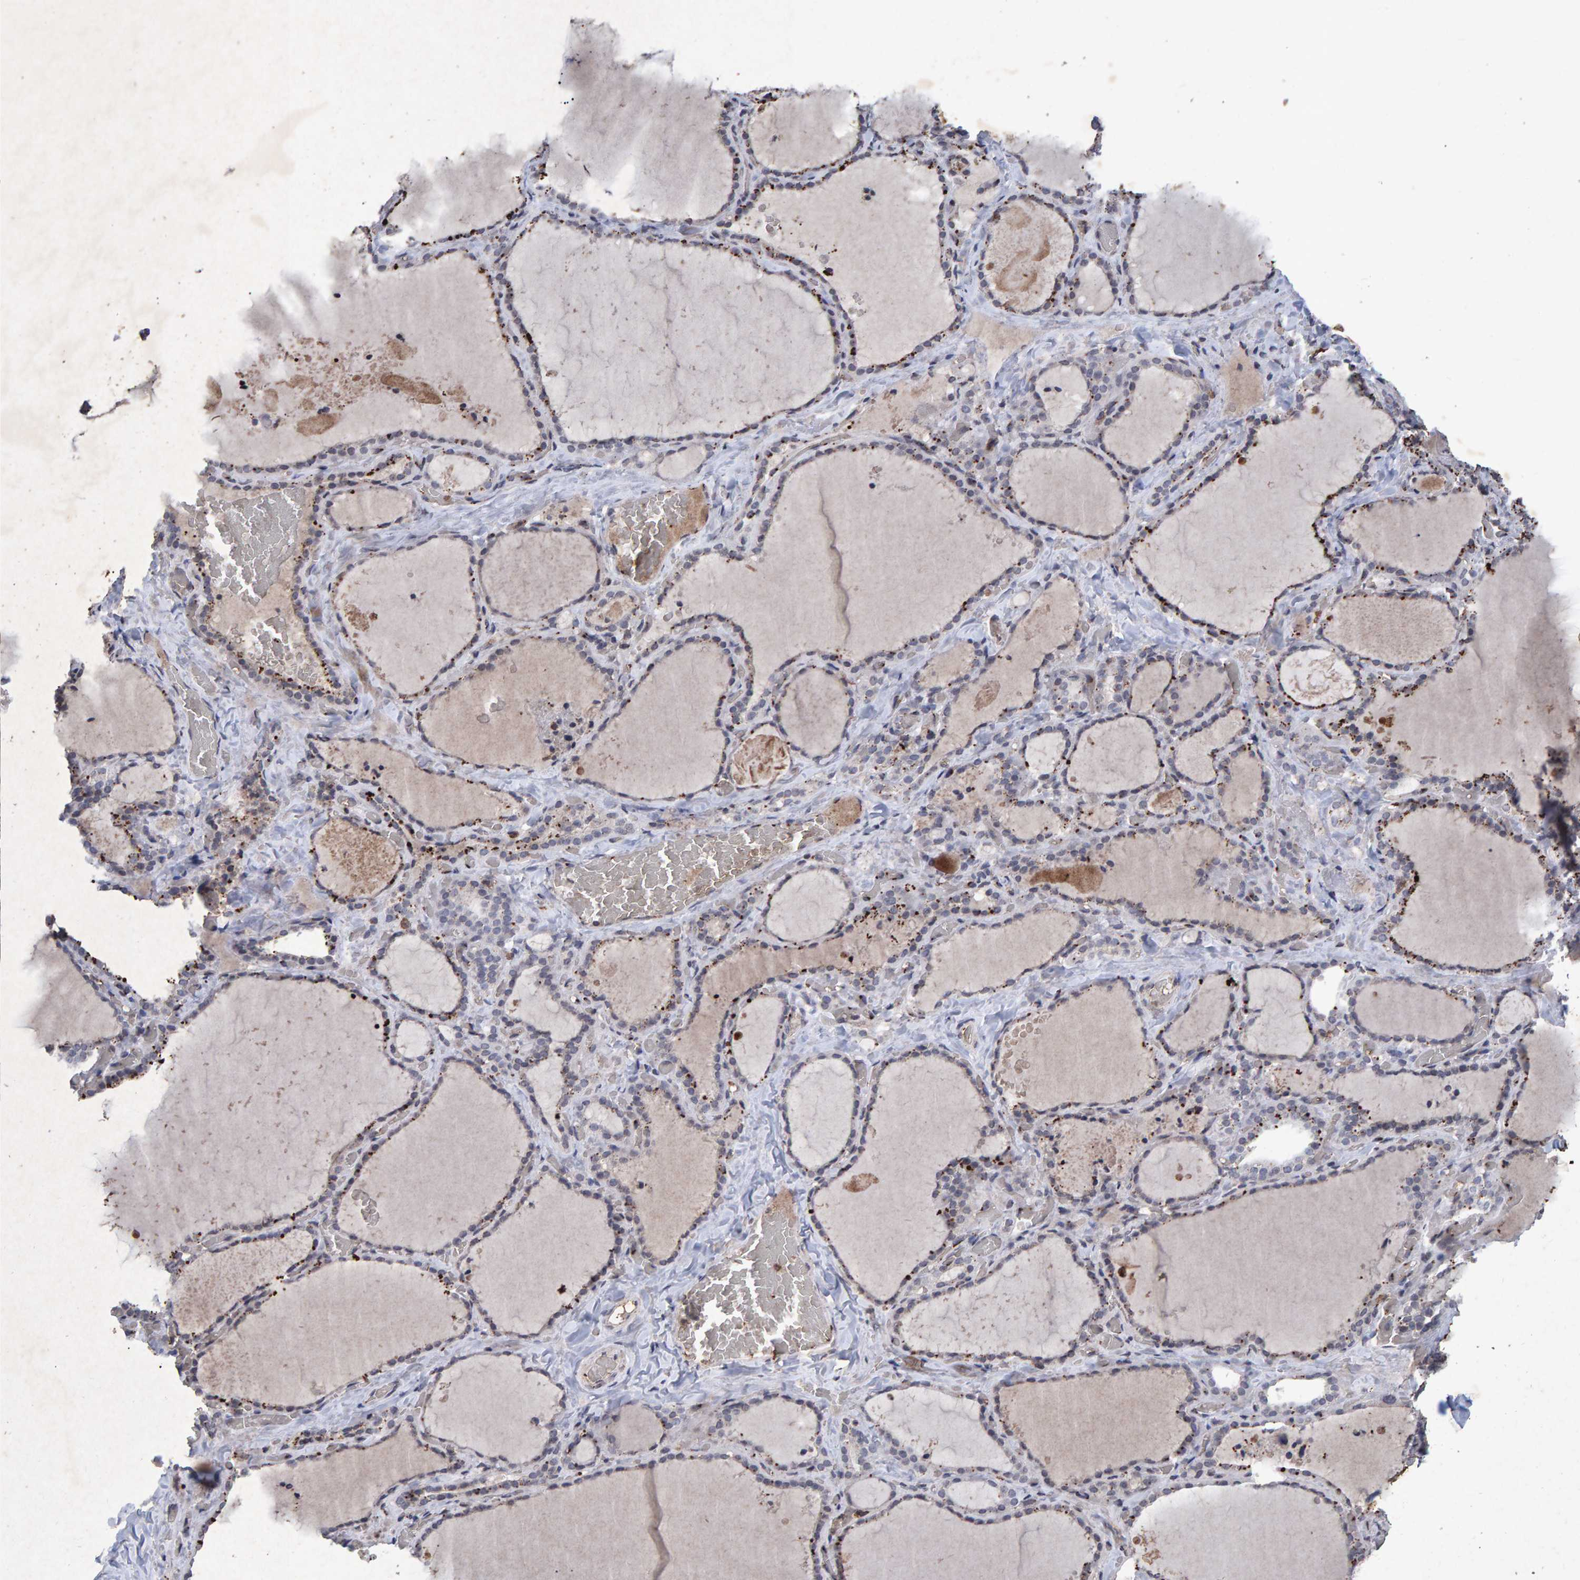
{"staining": {"intensity": "moderate", "quantity": "25%-75%", "location": "cytoplasmic/membranous"}, "tissue": "thyroid gland", "cell_type": "Glandular cells", "image_type": "normal", "snomed": [{"axis": "morphology", "description": "Normal tissue, NOS"}, {"axis": "topography", "description": "Thyroid gland"}], "caption": "Glandular cells demonstrate moderate cytoplasmic/membranous expression in about 25%-75% of cells in unremarkable thyroid gland. The protein of interest is shown in brown color, while the nuclei are stained blue.", "gene": "GALC", "patient": {"sex": "female", "age": 22}}